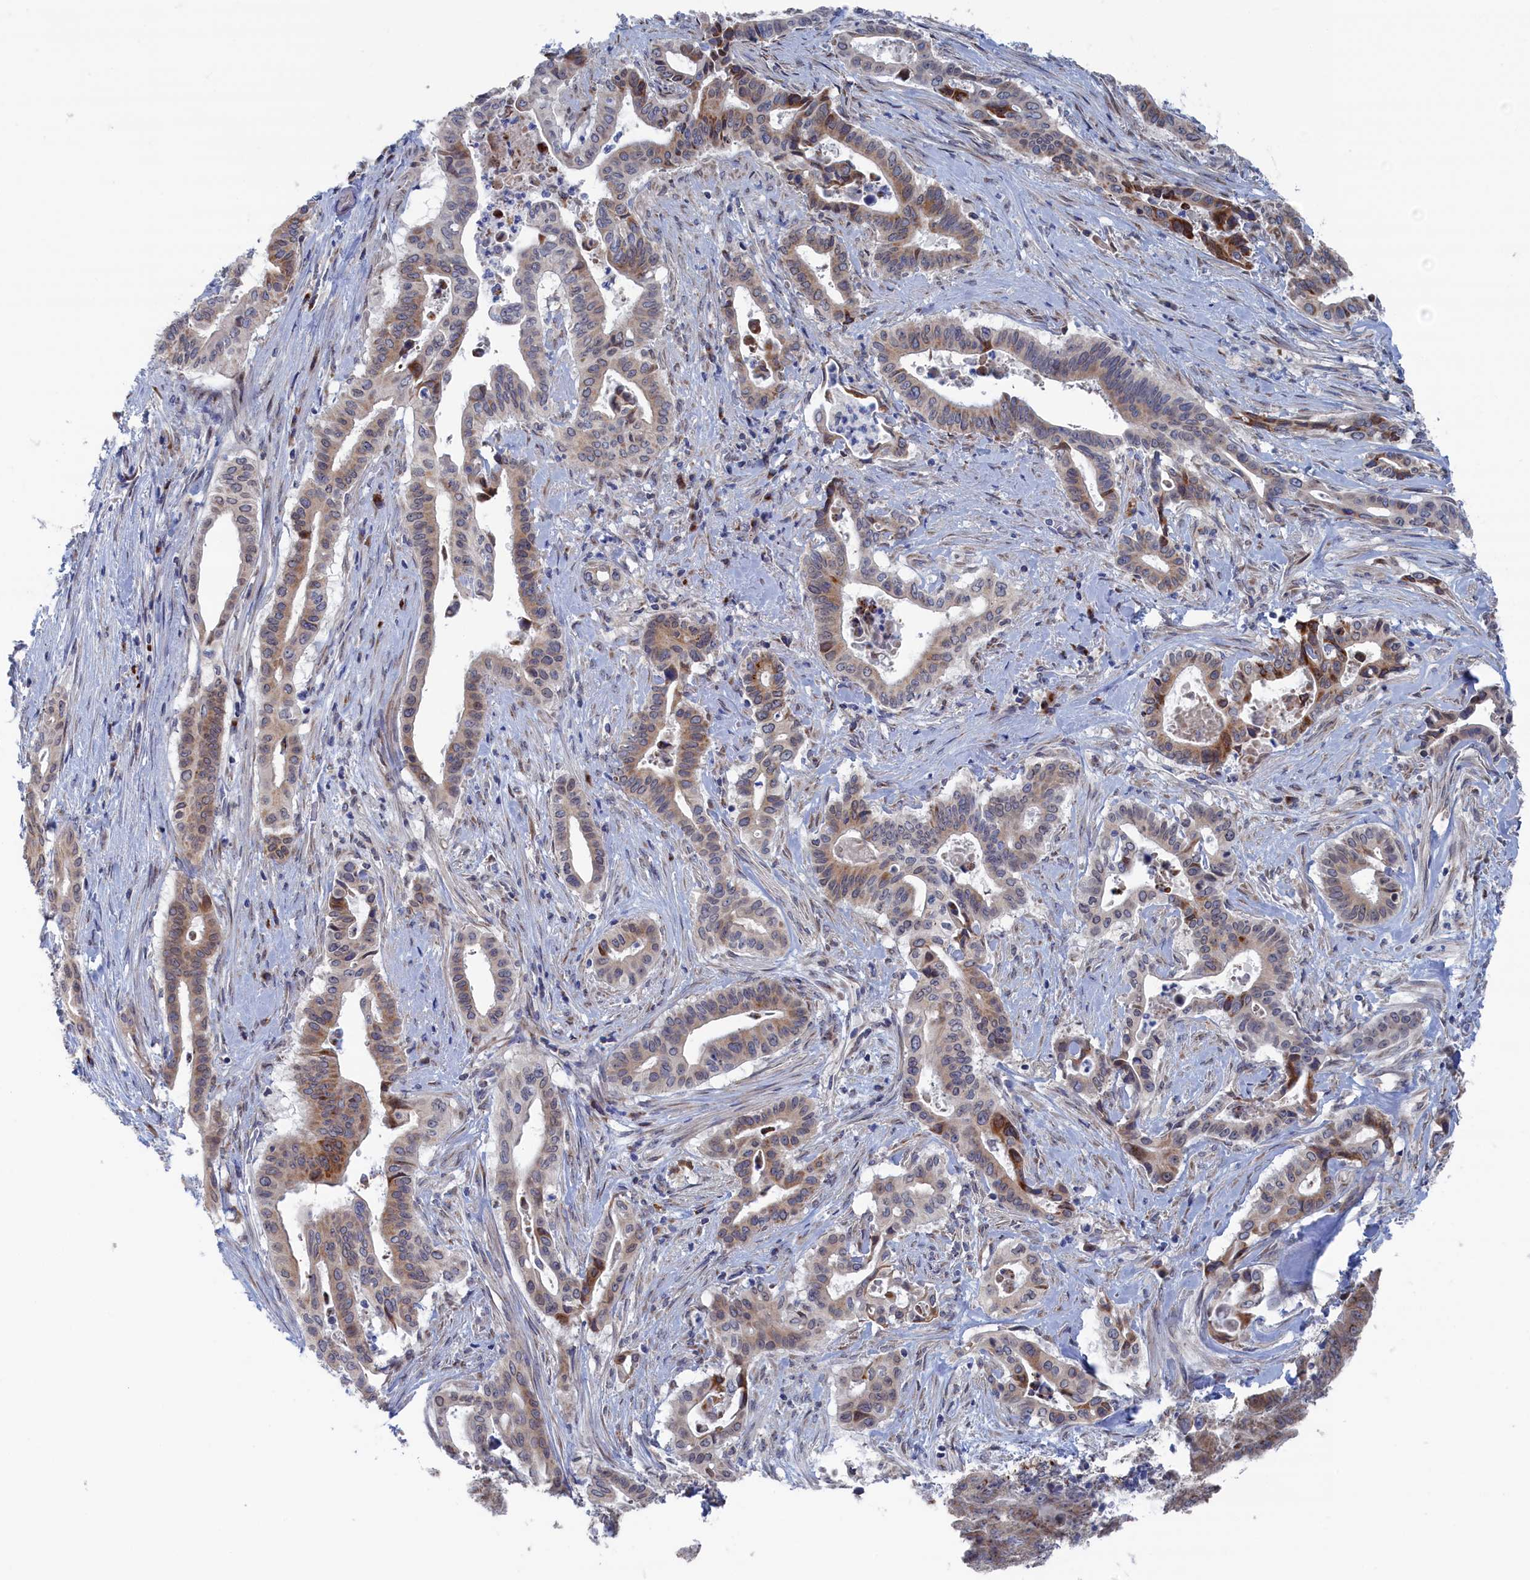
{"staining": {"intensity": "moderate", "quantity": ">75%", "location": "cytoplasmic/membranous"}, "tissue": "pancreatic cancer", "cell_type": "Tumor cells", "image_type": "cancer", "snomed": [{"axis": "morphology", "description": "Adenocarcinoma, NOS"}, {"axis": "topography", "description": "Pancreas"}], "caption": "Tumor cells show moderate cytoplasmic/membranous staining in about >75% of cells in pancreatic cancer (adenocarcinoma). Nuclei are stained in blue.", "gene": "IRX1", "patient": {"sex": "female", "age": 77}}